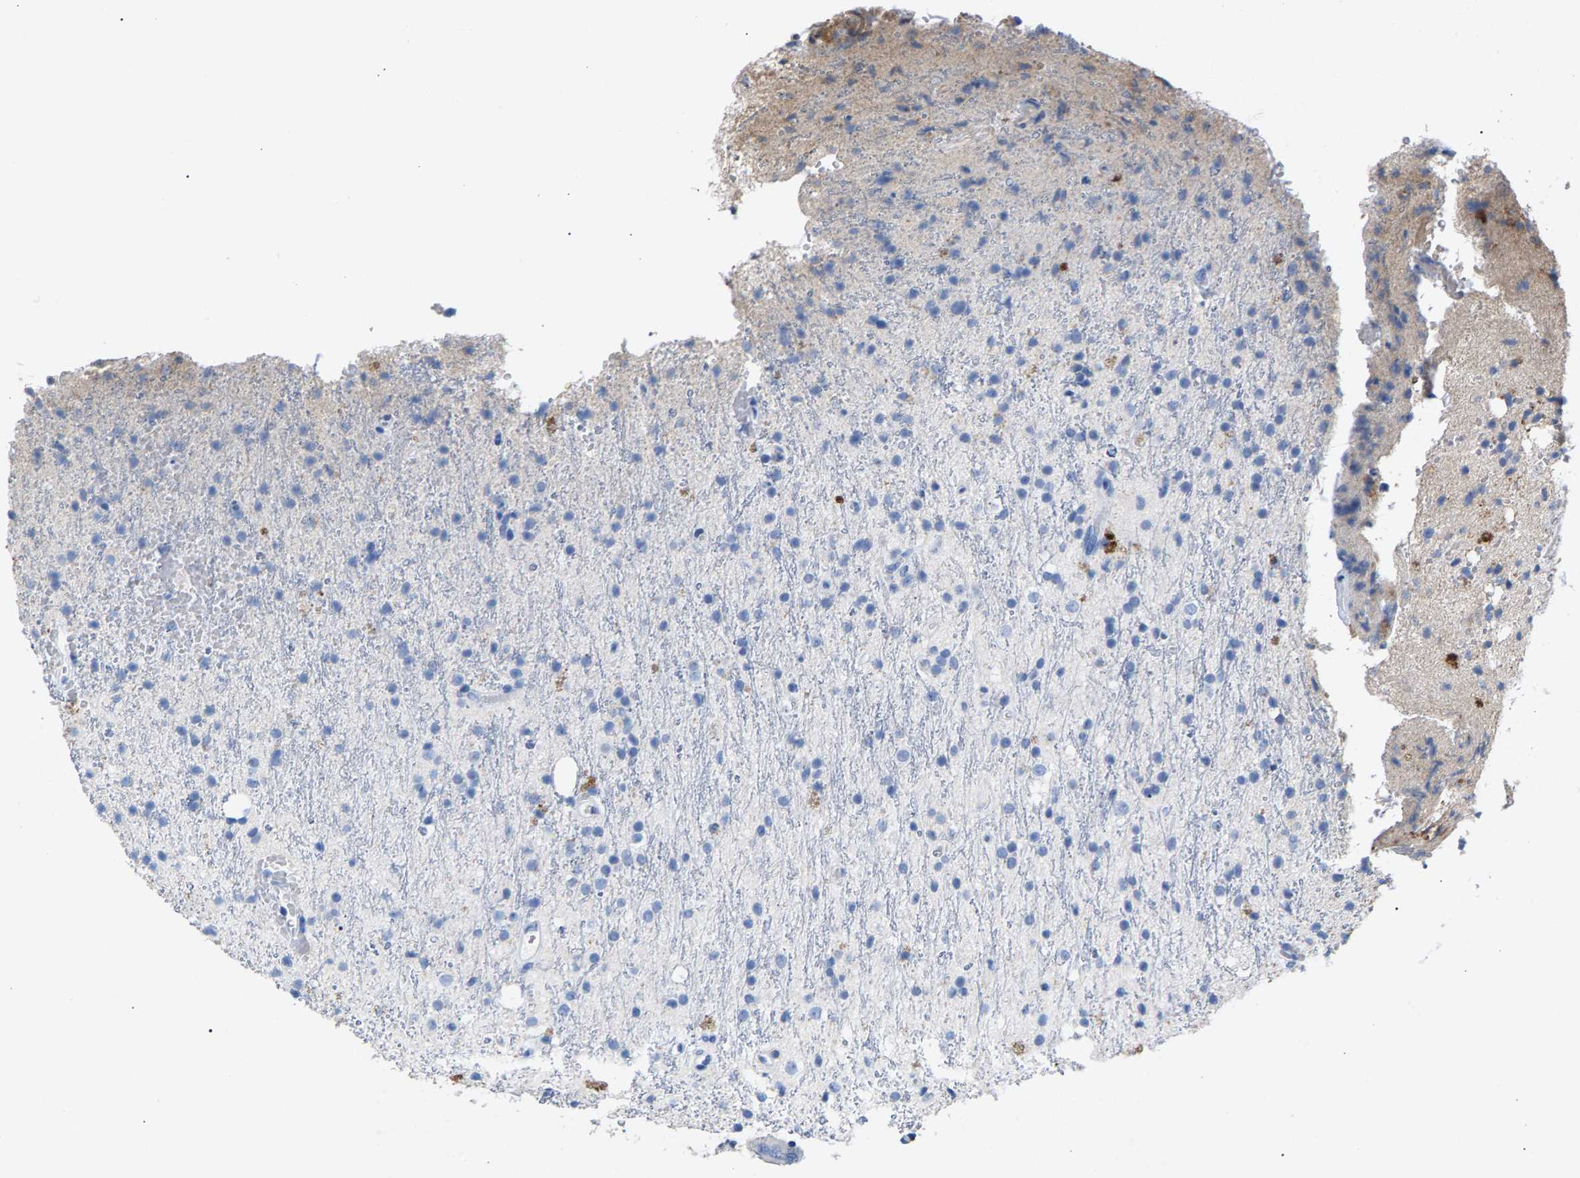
{"staining": {"intensity": "negative", "quantity": "none", "location": "none"}, "tissue": "glioma", "cell_type": "Tumor cells", "image_type": "cancer", "snomed": [{"axis": "morphology", "description": "Glioma, malignant, High grade"}, {"axis": "topography", "description": "Brain"}], "caption": "IHC photomicrograph of neoplastic tissue: glioma stained with DAB displays no significant protein positivity in tumor cells.", "gene": "APOH", "patient": {"sex": "male", "age": 47}}